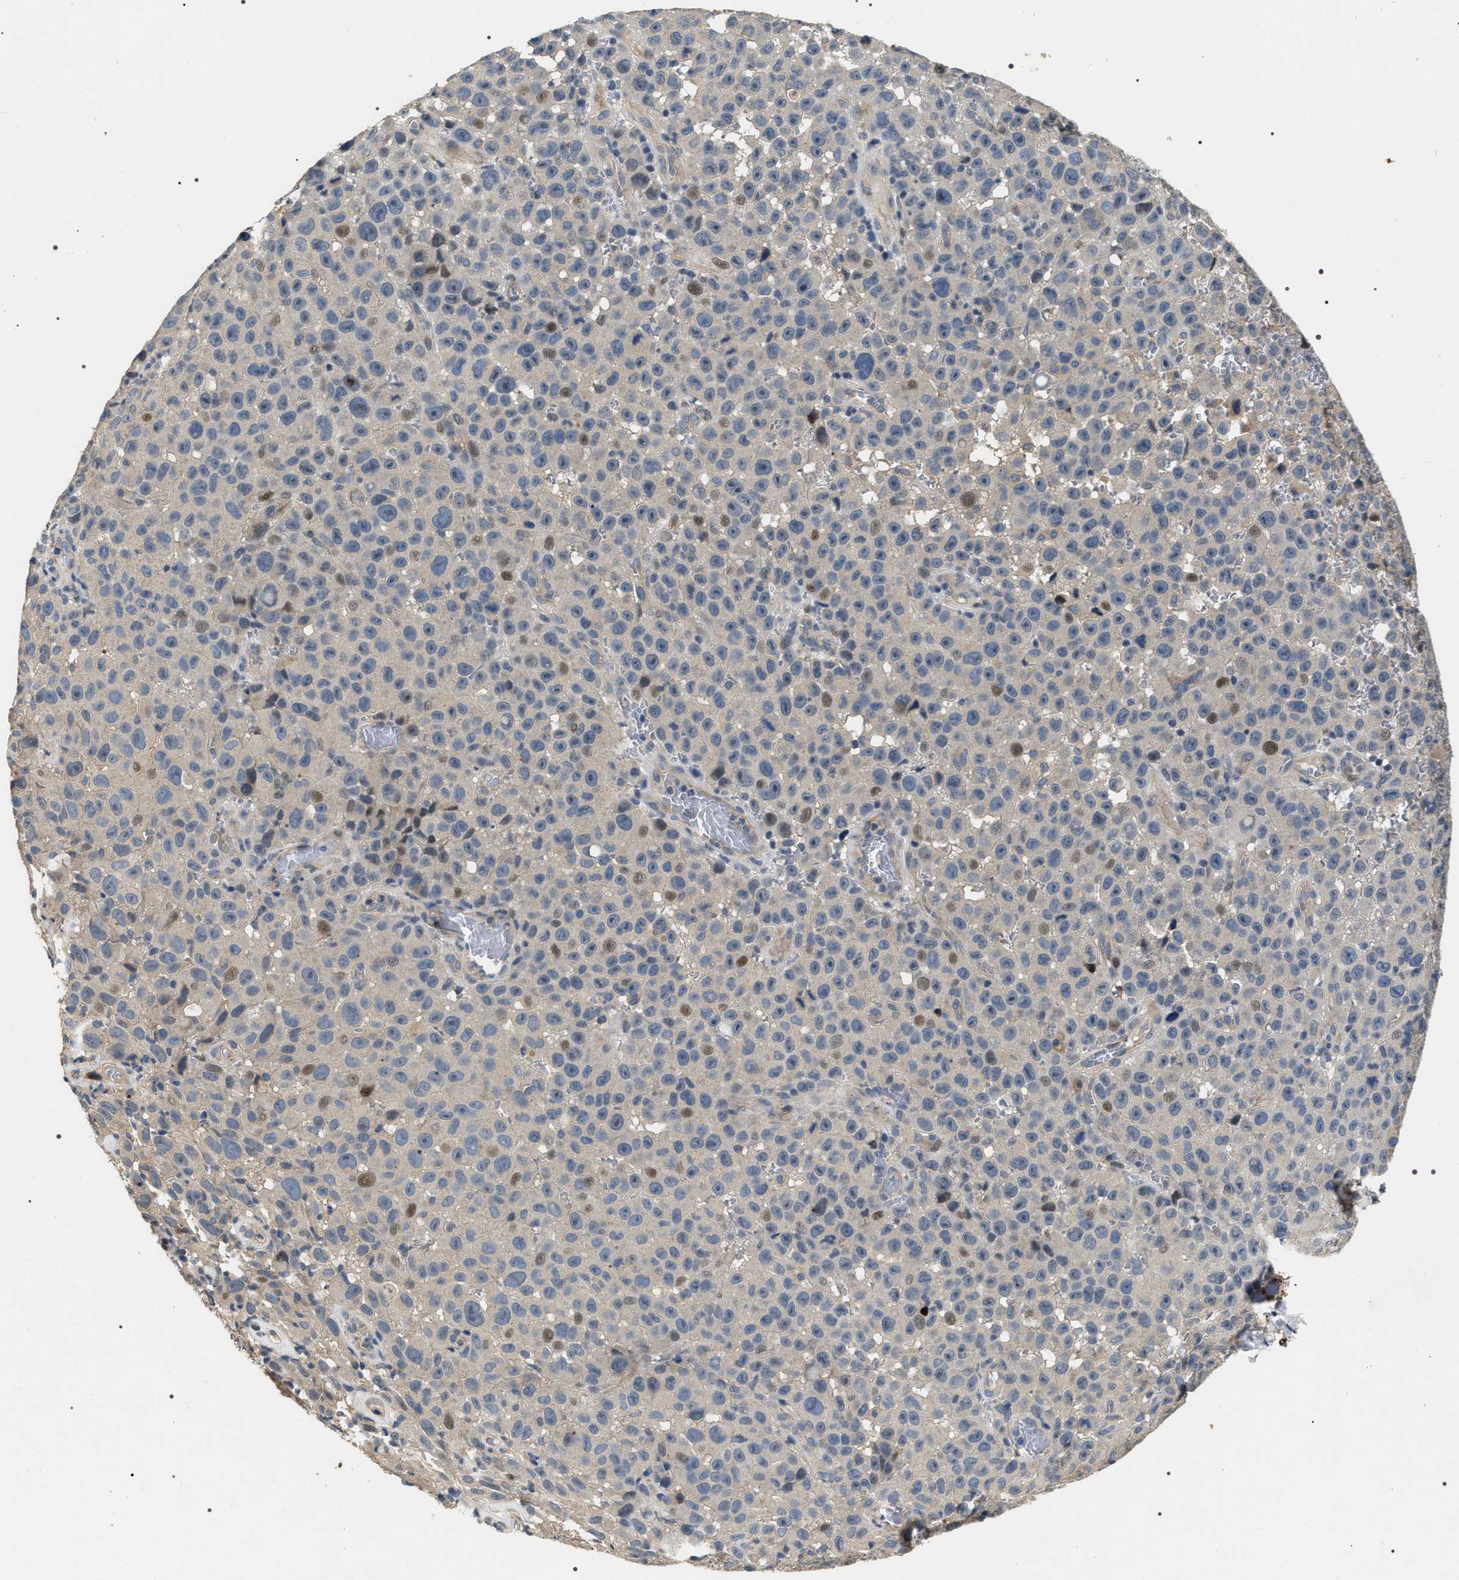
{"staining": {"intensity": "weak", "quantity": "<25%", "location": "nuclear"}, "tissue": "melanoma", "cell_type": "Tumor cells", "image_type": "cancer", "snomed": [{"axis": "morphology", "description": "Malignant melanoma, NOS"}, {"axis": "topography", "description": "Skin"}], "caption": "Human melanoma stained for a protein using immunohistochemistry (IHC) shows no expression in tumor cells.", "gene": "IFT81", "patient": {"sex": "female", "age": 82}}